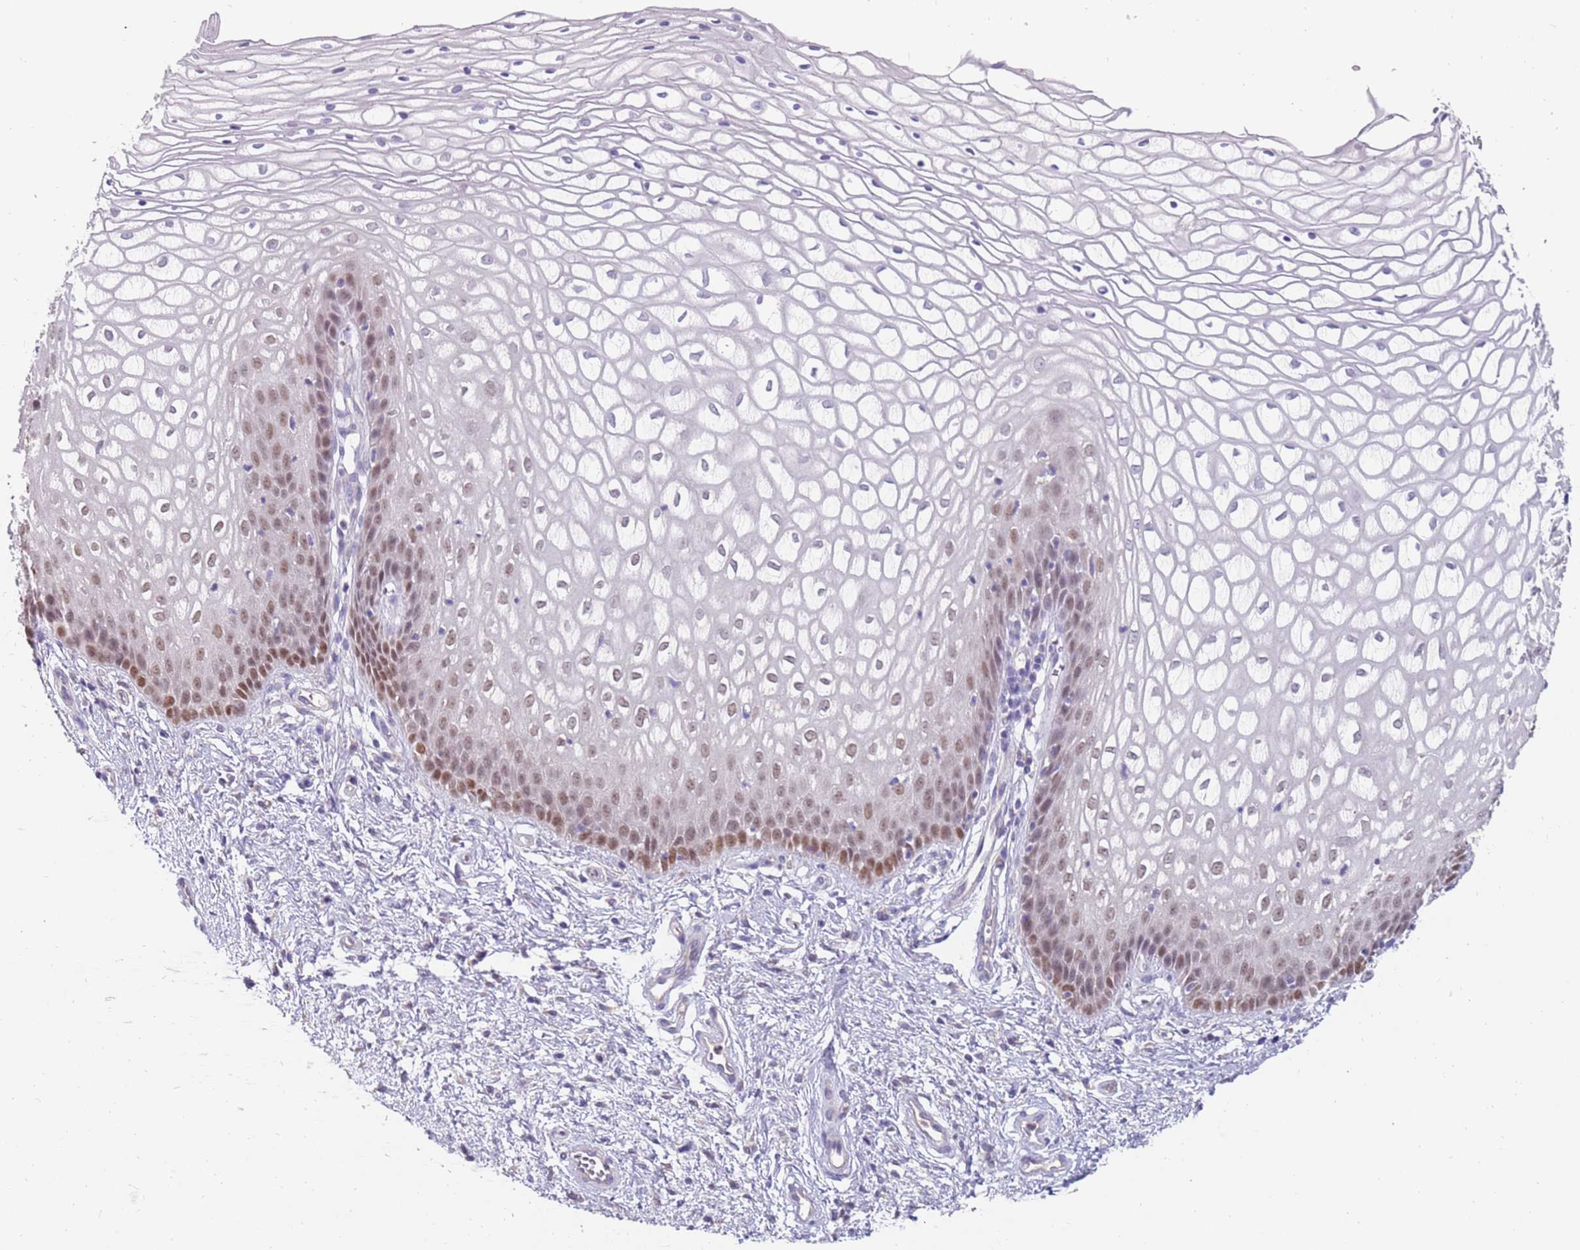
{"staining": {"intensity": "moderate", "quantity": "<25%", "location": "nuclear"}, "tissue": "vagina", "cell_type": "Squamous epithelial cells", "image_type": "normal", "snomed": [{"axis": "morphology", "description": "Normal tissue, NOS"}, {"axis": "topography", "description": "Vagina"}], "caption": "An image showing moderate nuclear positivity in approximately <25% of squamous epithelial cells in normal vagina, as visualized by brown immunohistochemical staining.", "gene": "ZNF746", "patient": {"sex": "female", "age": 34}}